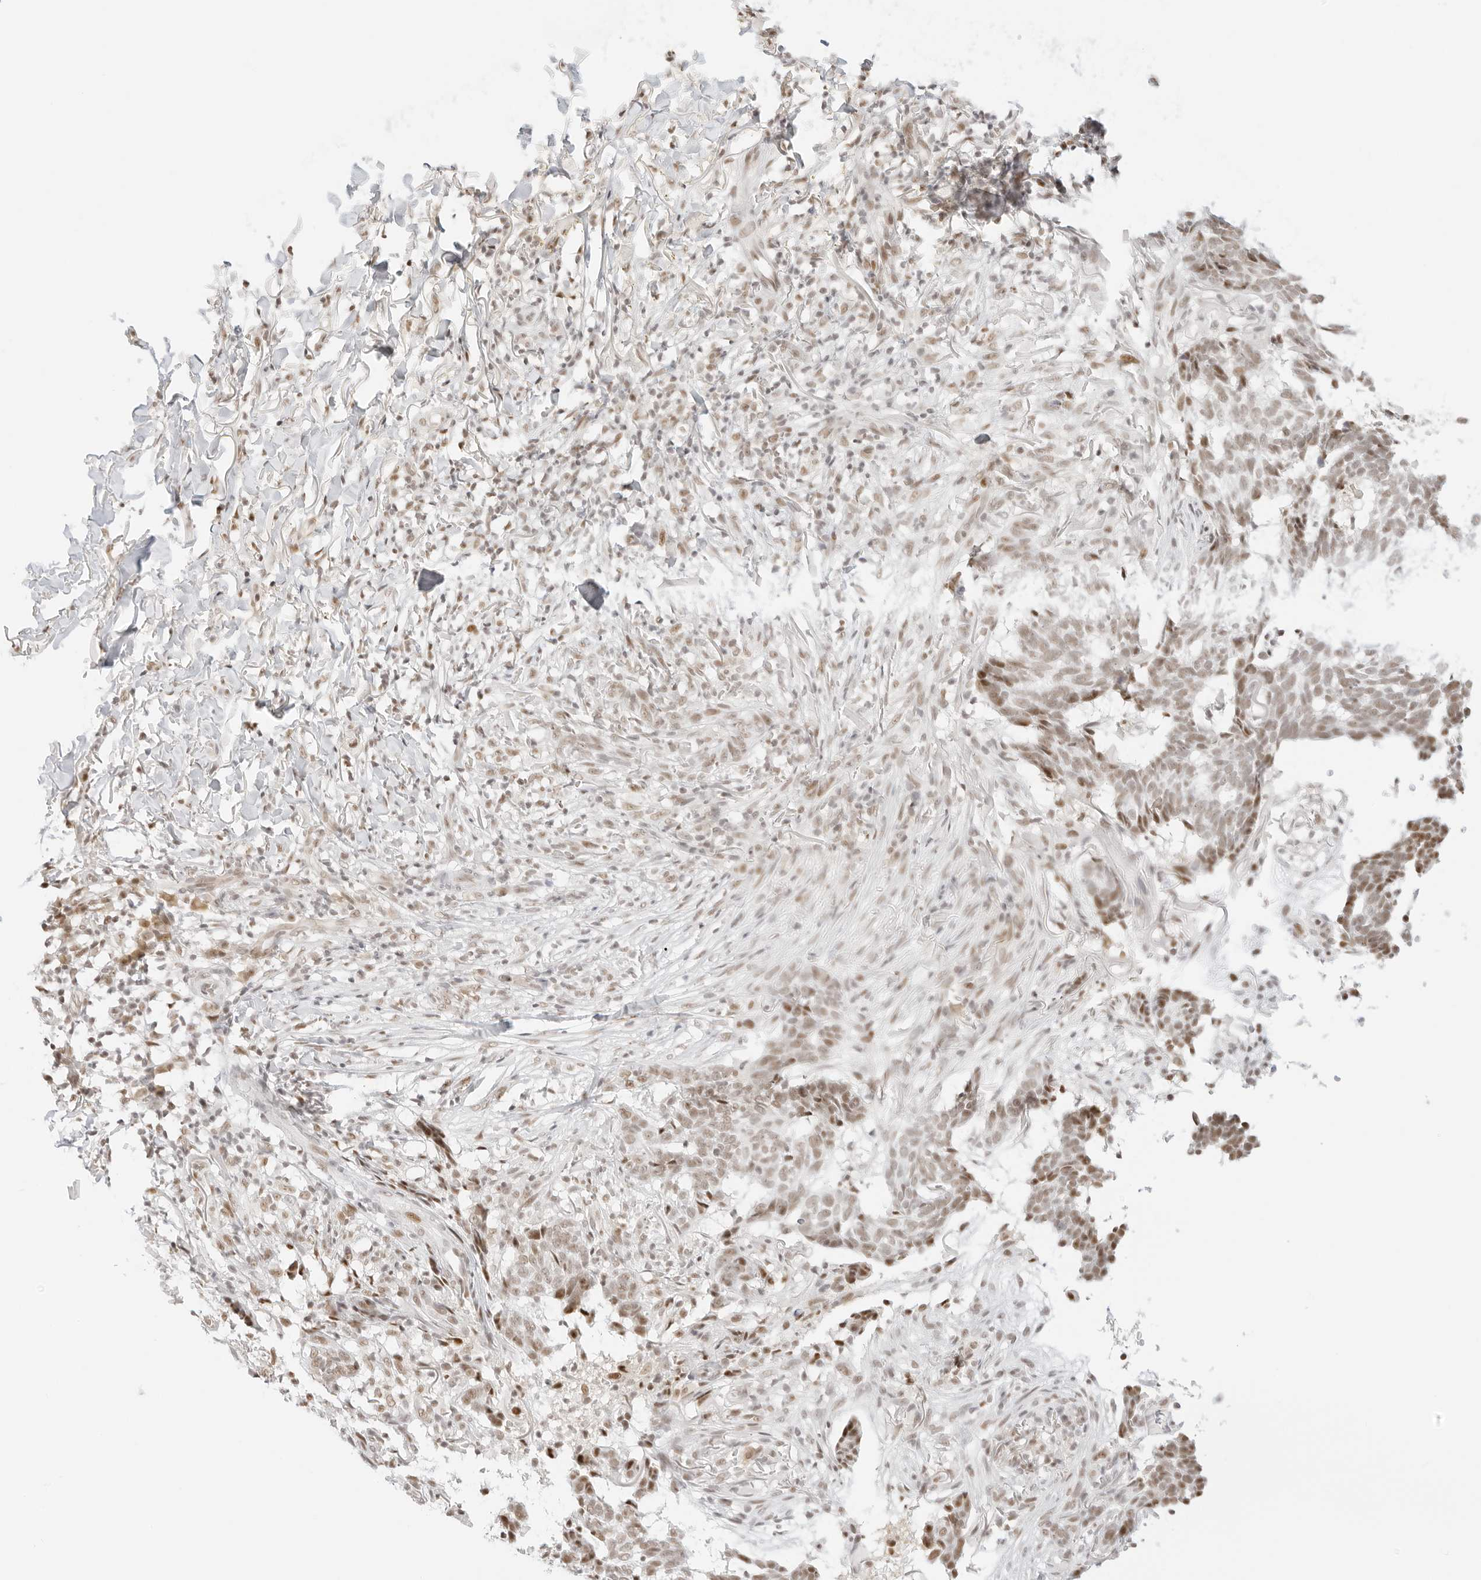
{"staining": {"intensity": "weak", "quantity": ">75%", "location": "nuclear"}, "tissue": "skin cancer", "cell_type": "Tumor cells", "image_type": "cancer", "snomed": [{"axis": "morphology", "description": "Basal cell carcinoma"}, {"axis": "topography", "description": "Skin"}], "caption": "High-power microscopy captured an immunohistochemistry photomicrograph of basal cell carcinoma (skin), revealing weak nuclear positivity in approximately >75% of tumor cells.", "gene": "ITGA6", "patient": {"sex": "male", "age": 85}}